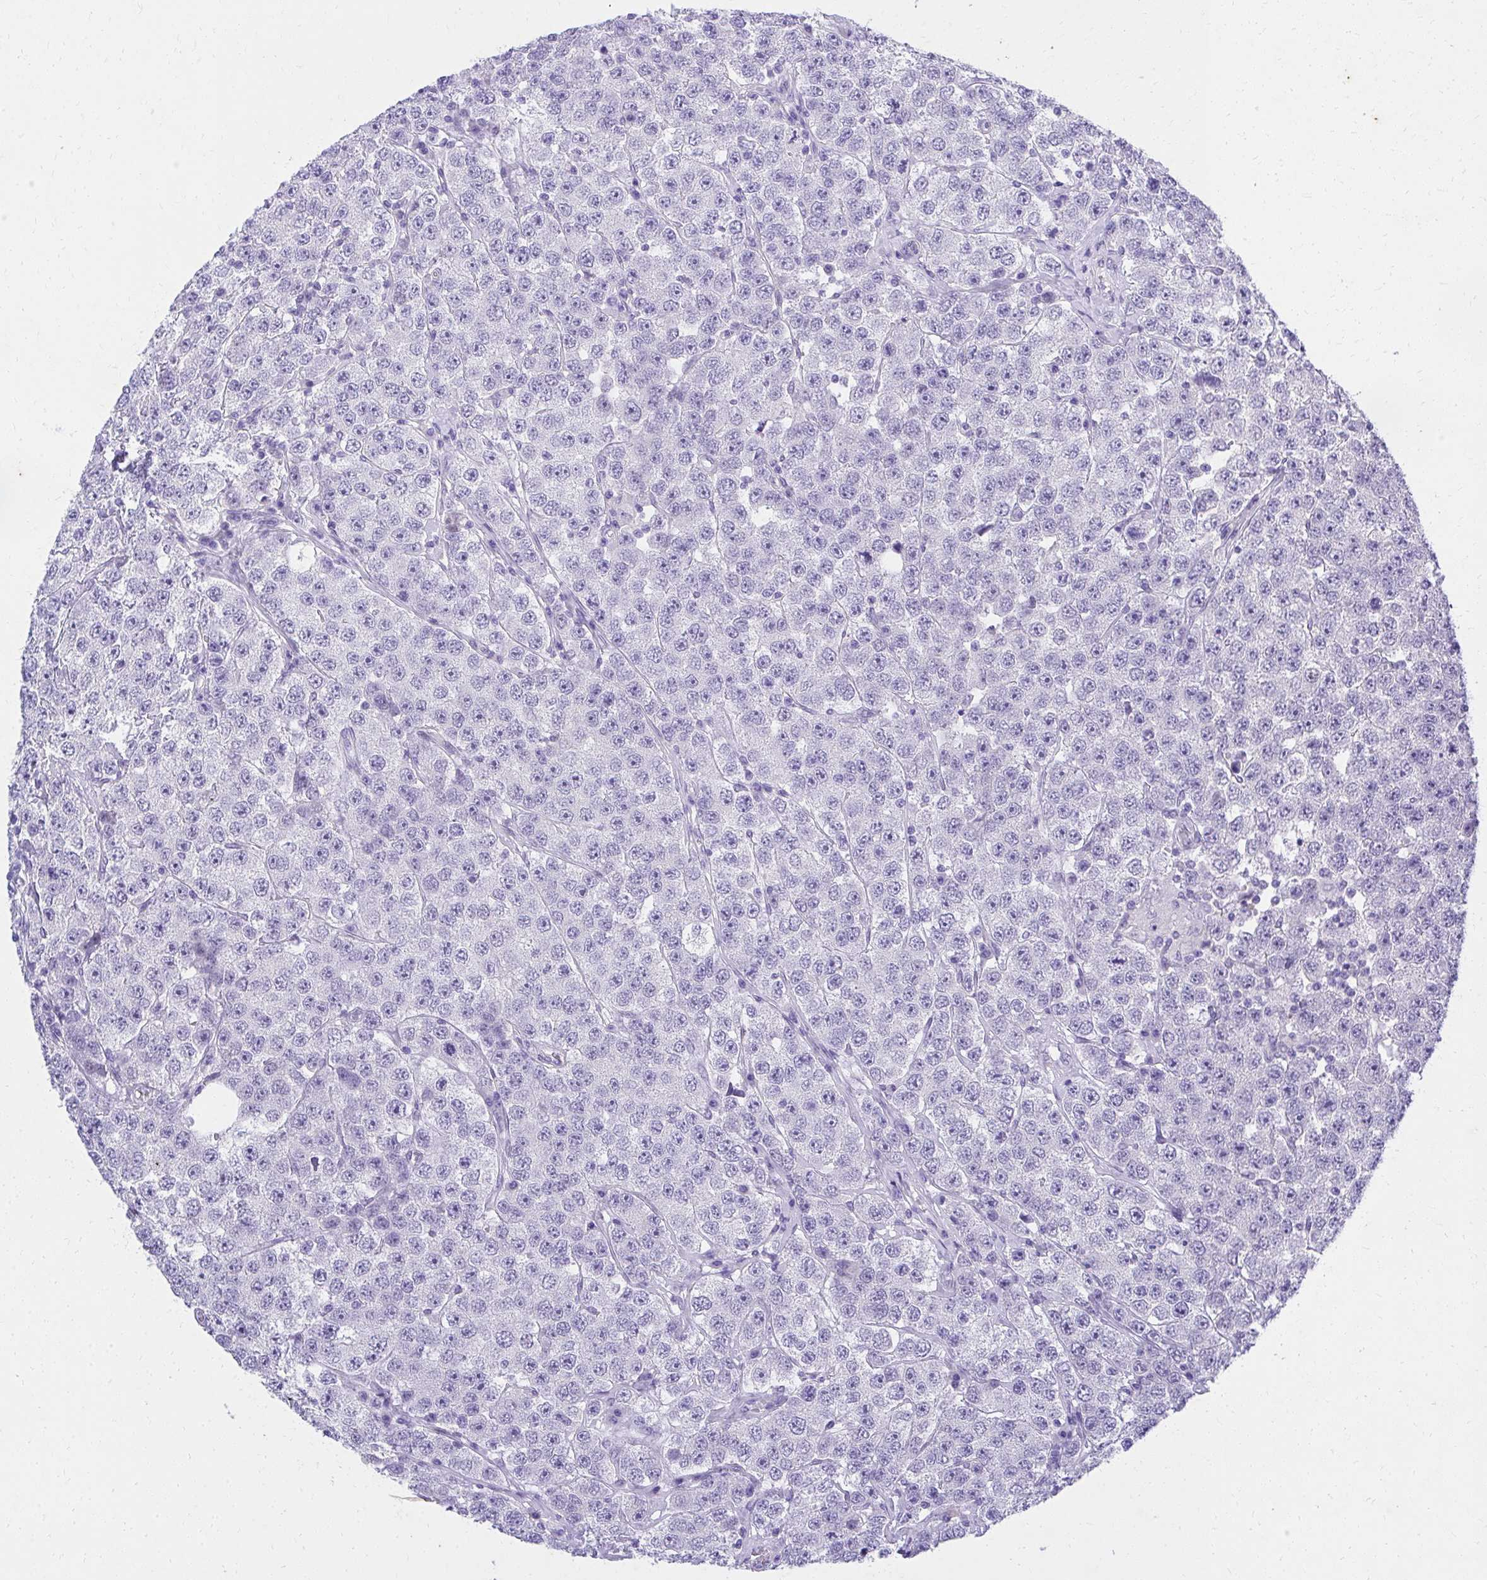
{"staining": {"intensity": "negative", "quantity": "none", "location": "none"}, "tissue": "testis cancer", "cell_type": "Tumor cells", "image_type": "cancer", "snomed": [{"axis": "morphology", "description": "Seminoma, NOS"}, {"axis": "topography", "description": "Testis"}], "caption": "Image shows no significant protein positivity in tumor cells of testis cancer.", "gene": "KLK1", "patient": {"sex": "male", "age": 28}}